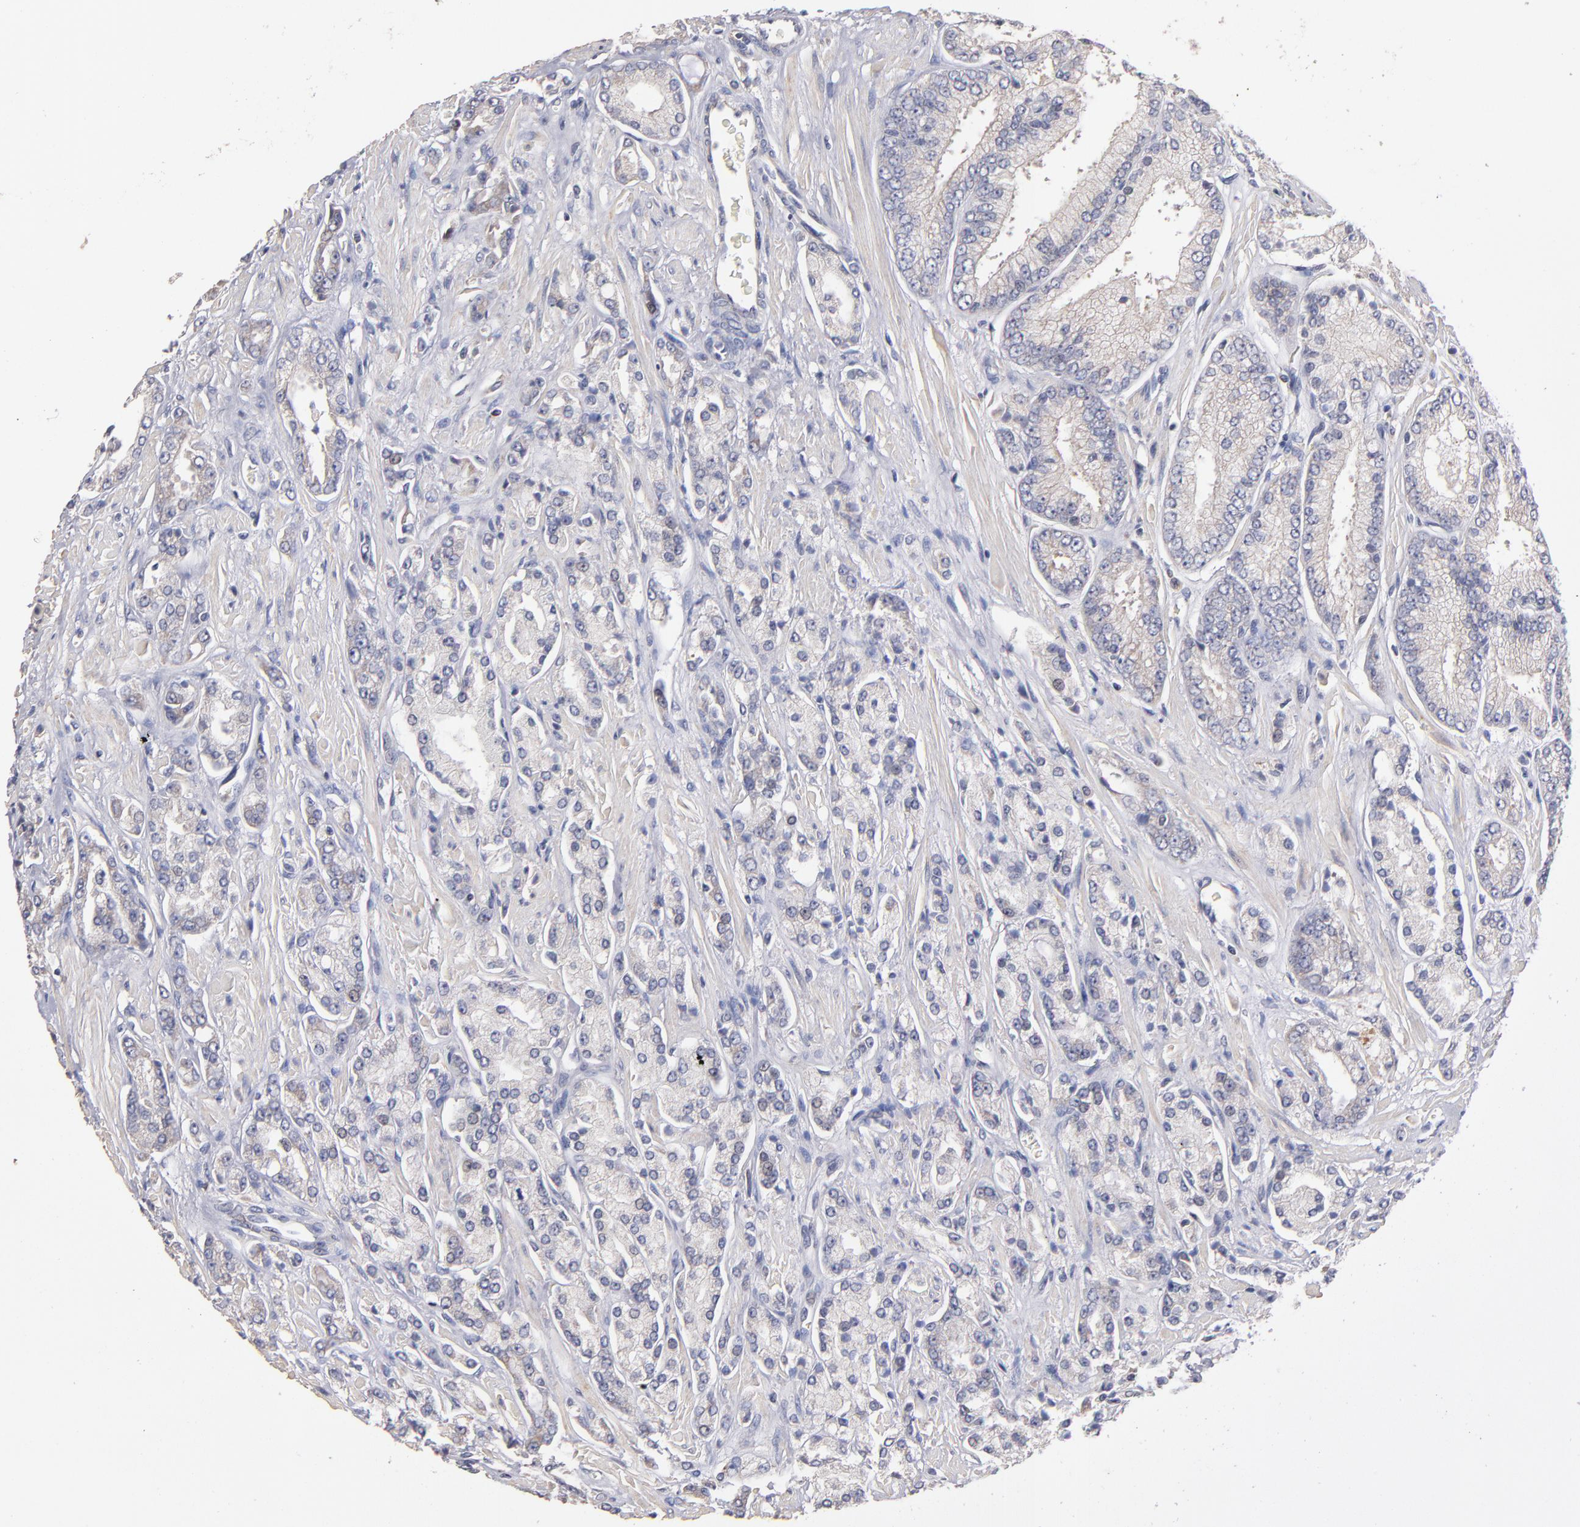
{"staining": {"intensity": "weak", "quantity": "<25%", "location": "cytoplasmic/membranous"}, "tissue": "prostate cancer", "cell_type": "Tumor cells", "image_type": "cancer", "snomed": [{"axis": "morphology", "description": "Adenocarcinoma, High grade"}, {"axis": "topography", "description": "Prostate"}], "caption": "Immunohistochemical staining of prostate cancer (high-grade adenocarcinoma) reveals no significant staining in tumor cells.", "gene": "DACT1", "patient": {"sex": "male", "age": 71}}